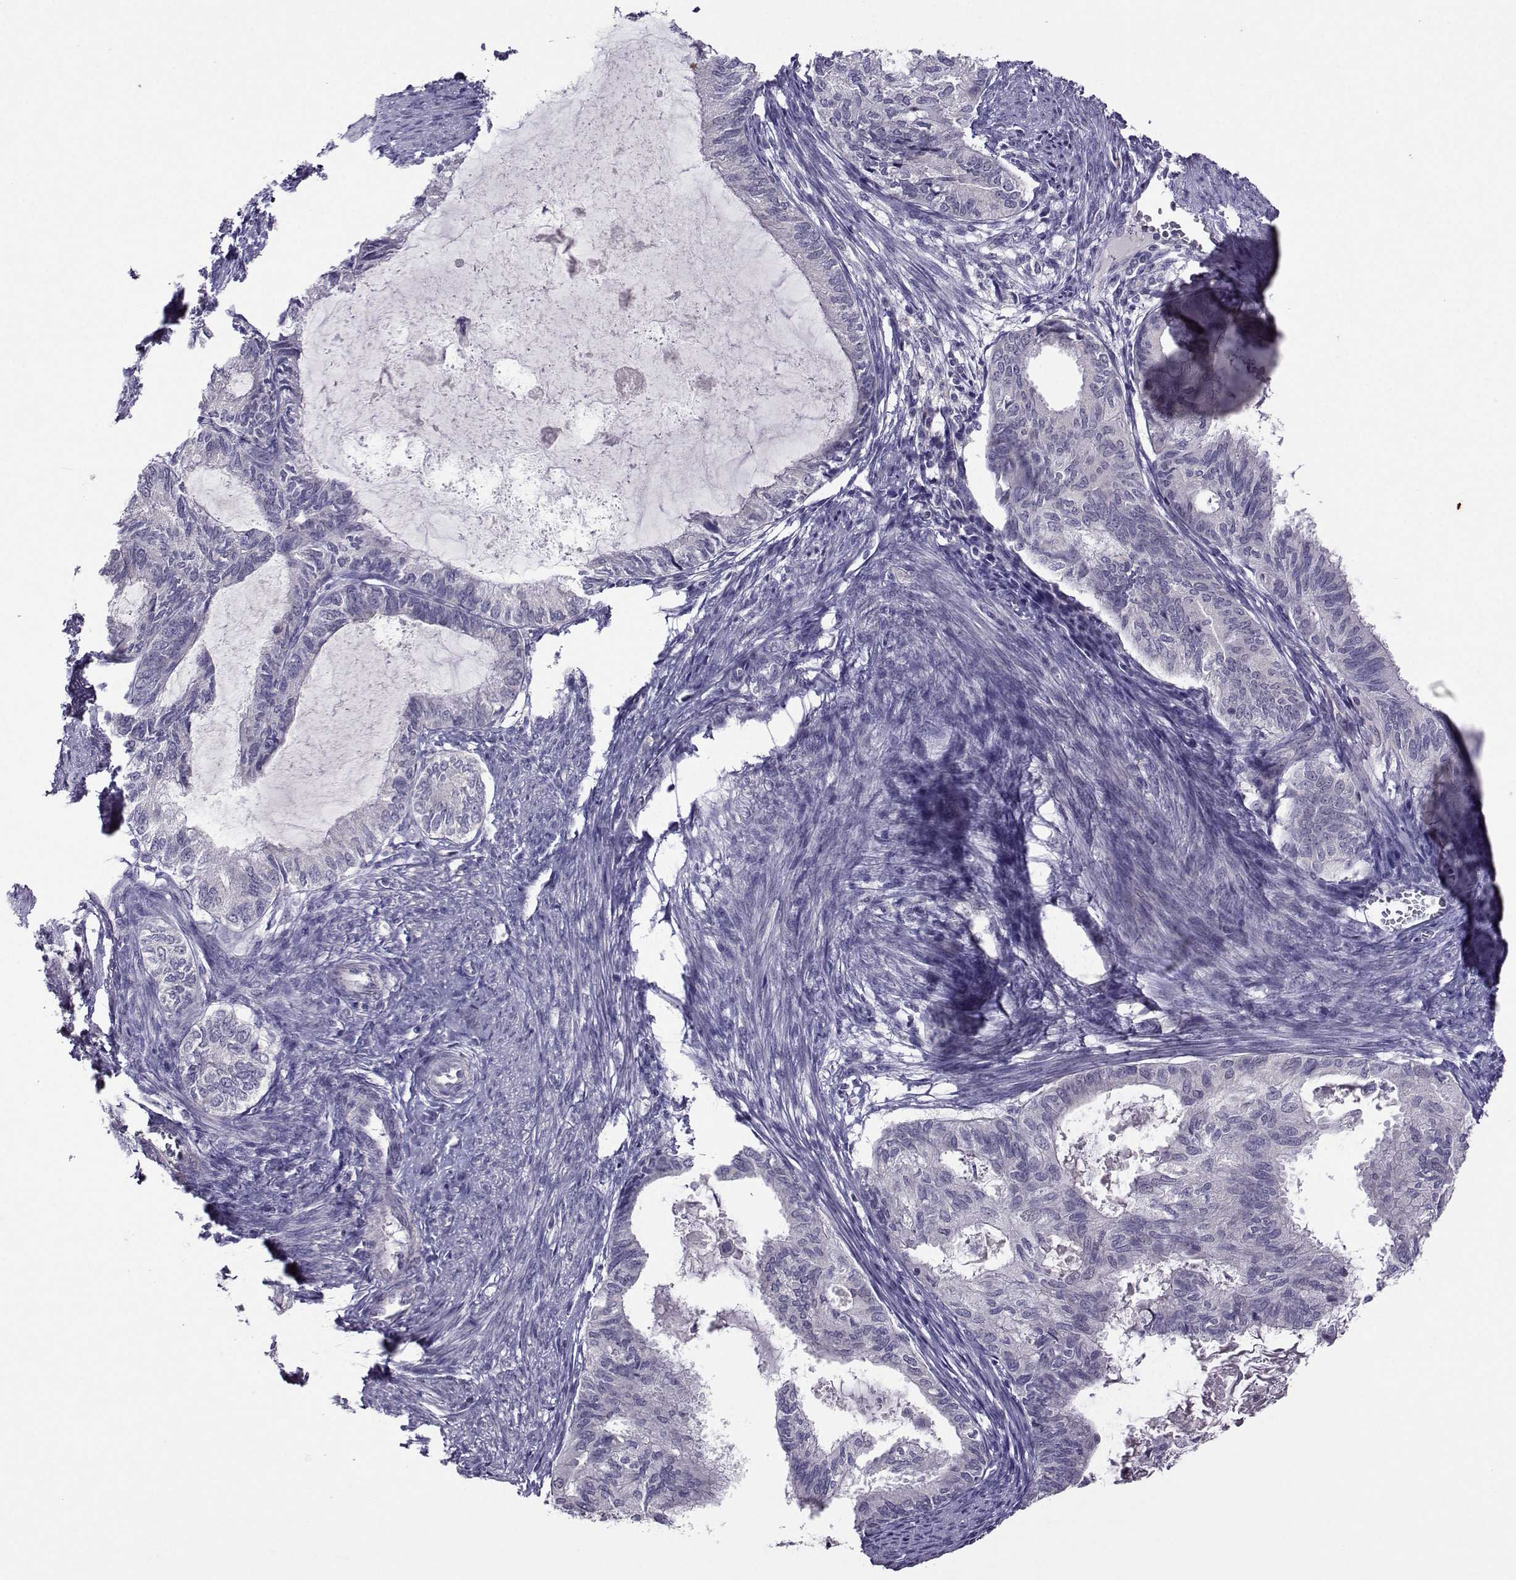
{"staining": {"intensity": "negative", "quantity": "none", "location": "none"}, "tissue": "endometrial cancer", "cell_type": "Tumor cells", "image_type": "cancer", "snomed": [{"axis": "morphology", "description": "Adenocarcinoma, NOS"}, {"axis": "topography", "description": "Endometrium"}], "caption": "Immunohistochemistry histopathology image of endometrial cancer stained for a protein (brown), which reveals no positivity in tumor cells.", "gene": "DDX20", "patient": {"sex": "female", "age": 86}}